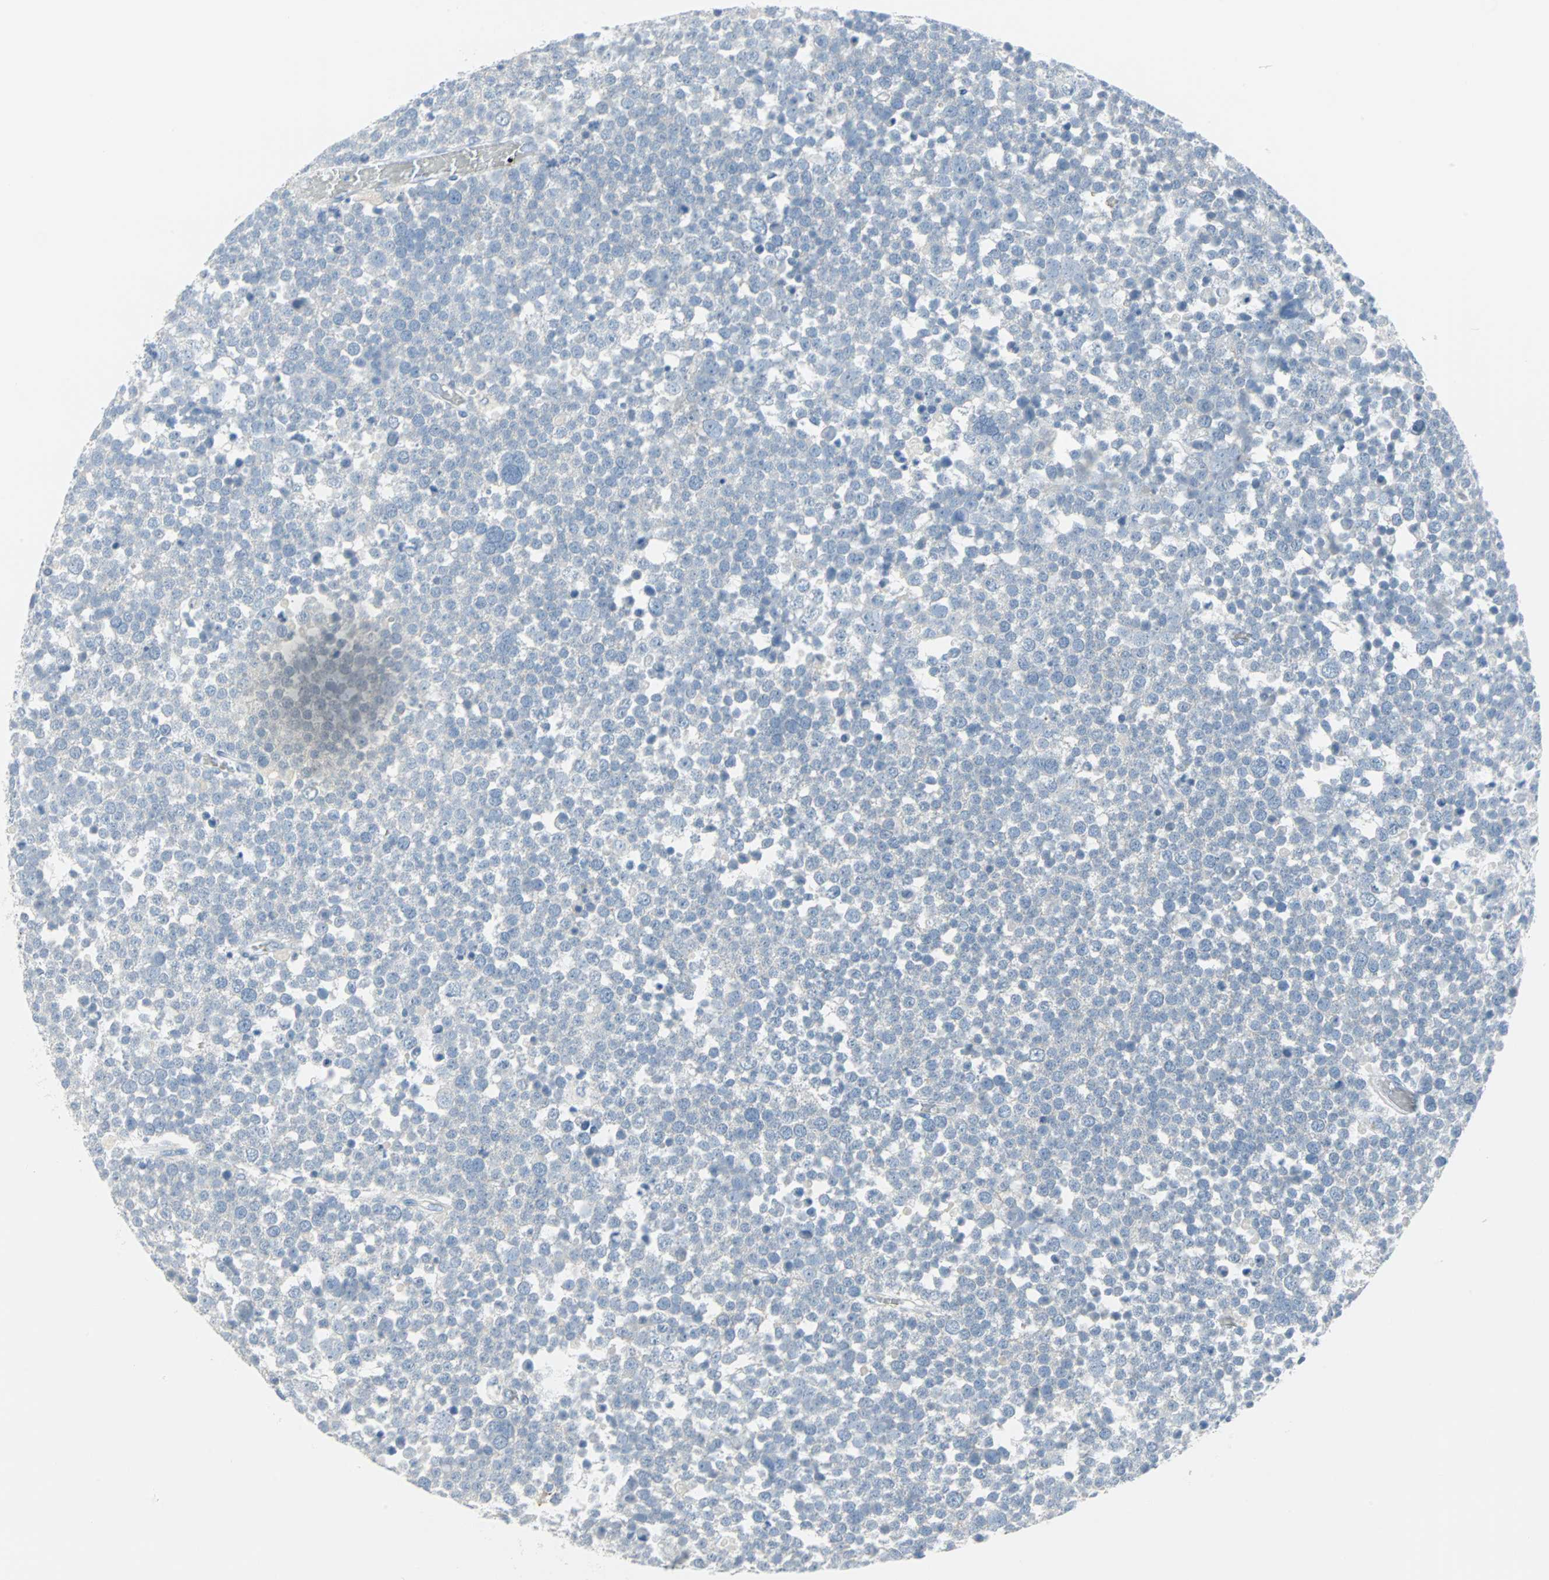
{"staining": {"intensity": "negative", "quantity": "none", "location": "none"}, "tissue": "testis cancer", "cell_type": "Tumor cells", "image_type": "cancer", "snomed": [{"axis": "morphology", "description": "Seminoma, NOS"}, {"axis": "topography", "description": "Testis"}], "caption": "A high-resolution micrograph shows immunohistochemistry staining of testis seminoma, which exhibits no significant expression in tumor cells. The staining was performed using DAB (3,3'-diaminobenzidine) to visualize the protein expression in brown, while the nuclei were stained in blue with hematoxylin (Magnification: 20x).", "gene": "STX1A", "patient": {"sex": "male", "age": 71}}